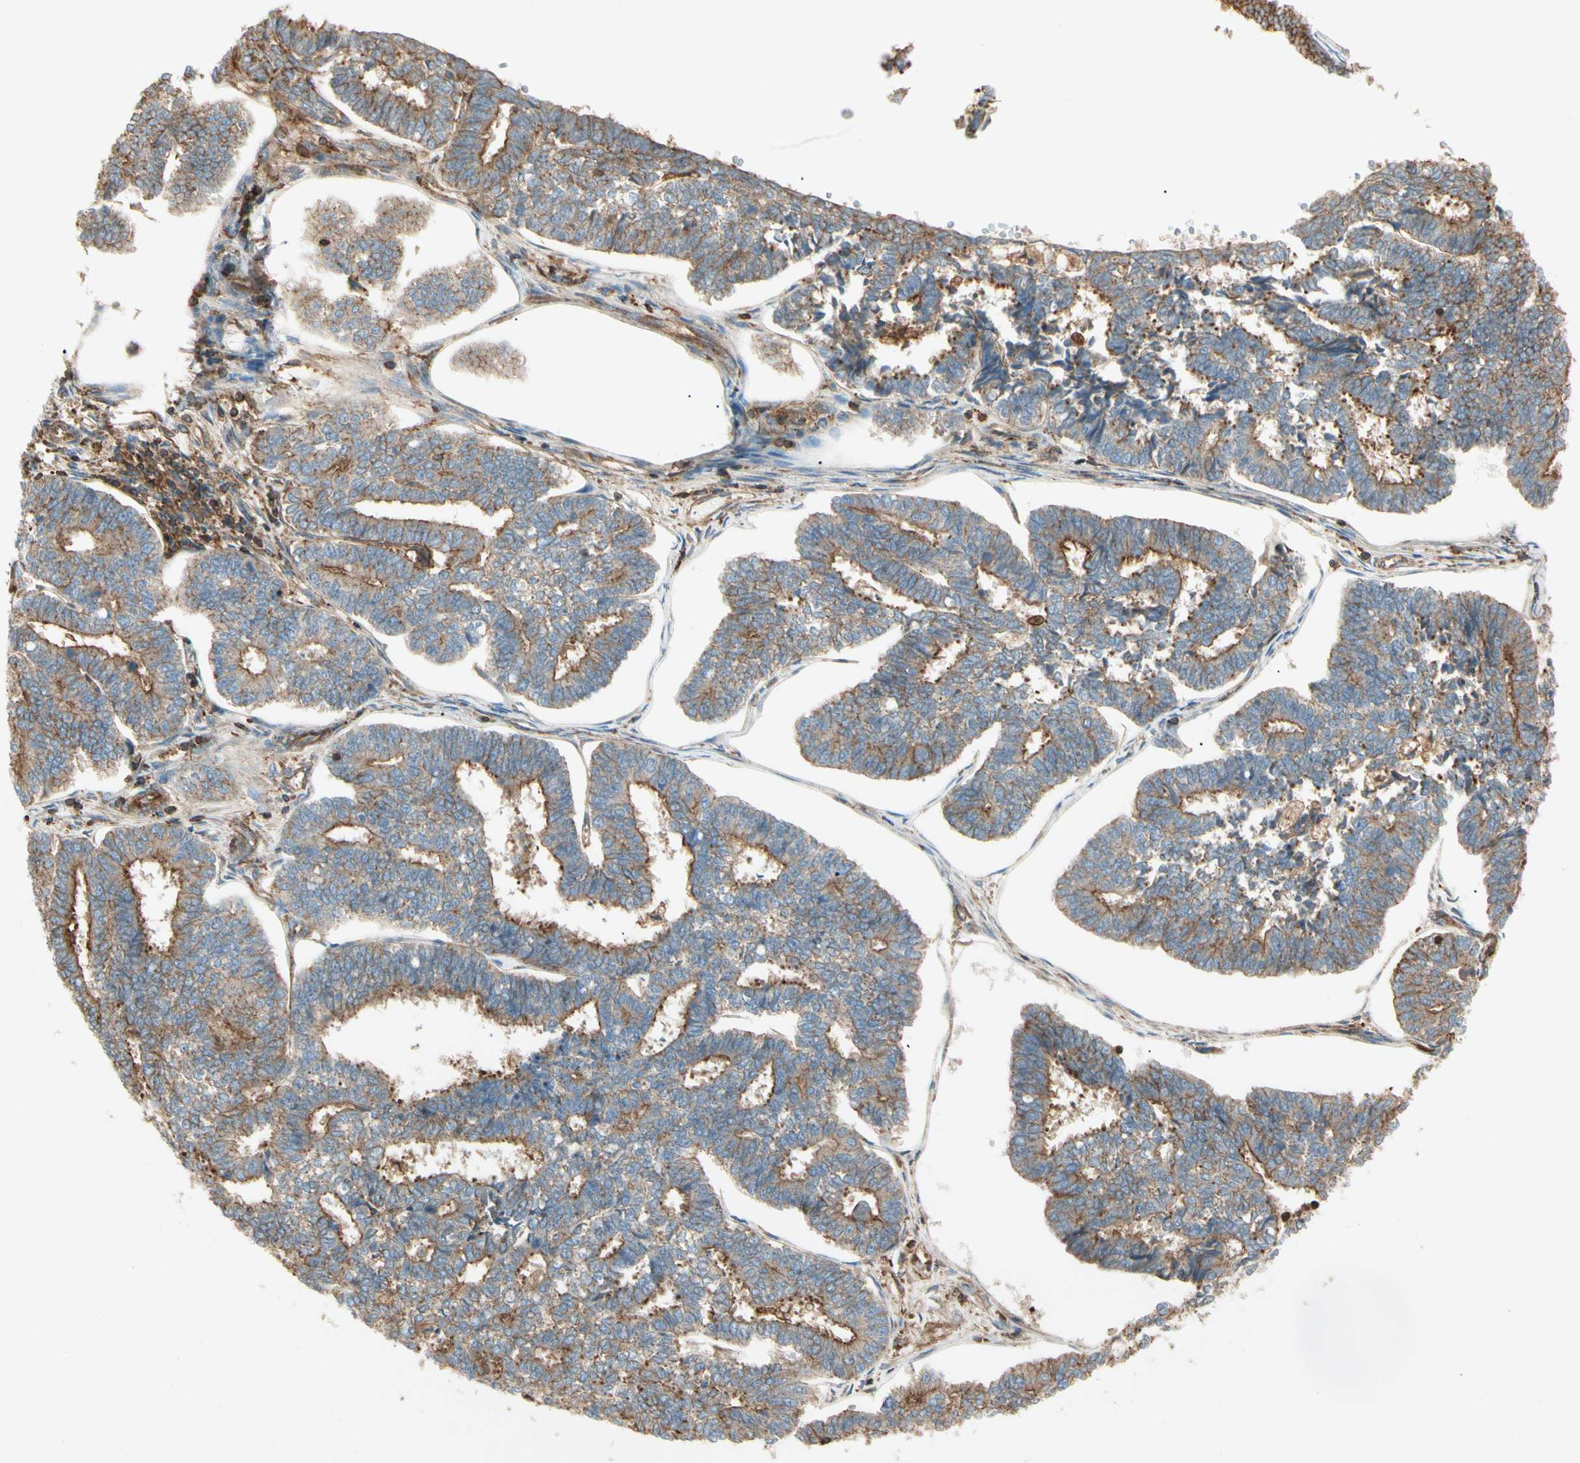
{"staining": {"intensity": "moderate", "quantity": ">75%", "location": "cytoplasmic/membranous"}, "tissue": "endometrial cancer", "cell_type": "Tumor cells", "image_type": "cancer", "snomed": [{"axis": "morphology", "description": "Adenocarcinoma, NOS"}, {"axis": "topography", "description": "Endometrium"}], "caption": "The micrograph reveals immunohistochemical staining of endometrial adenocarcinoma. There is moderate cytoplasmic/membranous expression is appreciated in about >75% of tumor cells.", "gene": "ARPC2", "patient": {"sex": "female", "age": 70}}